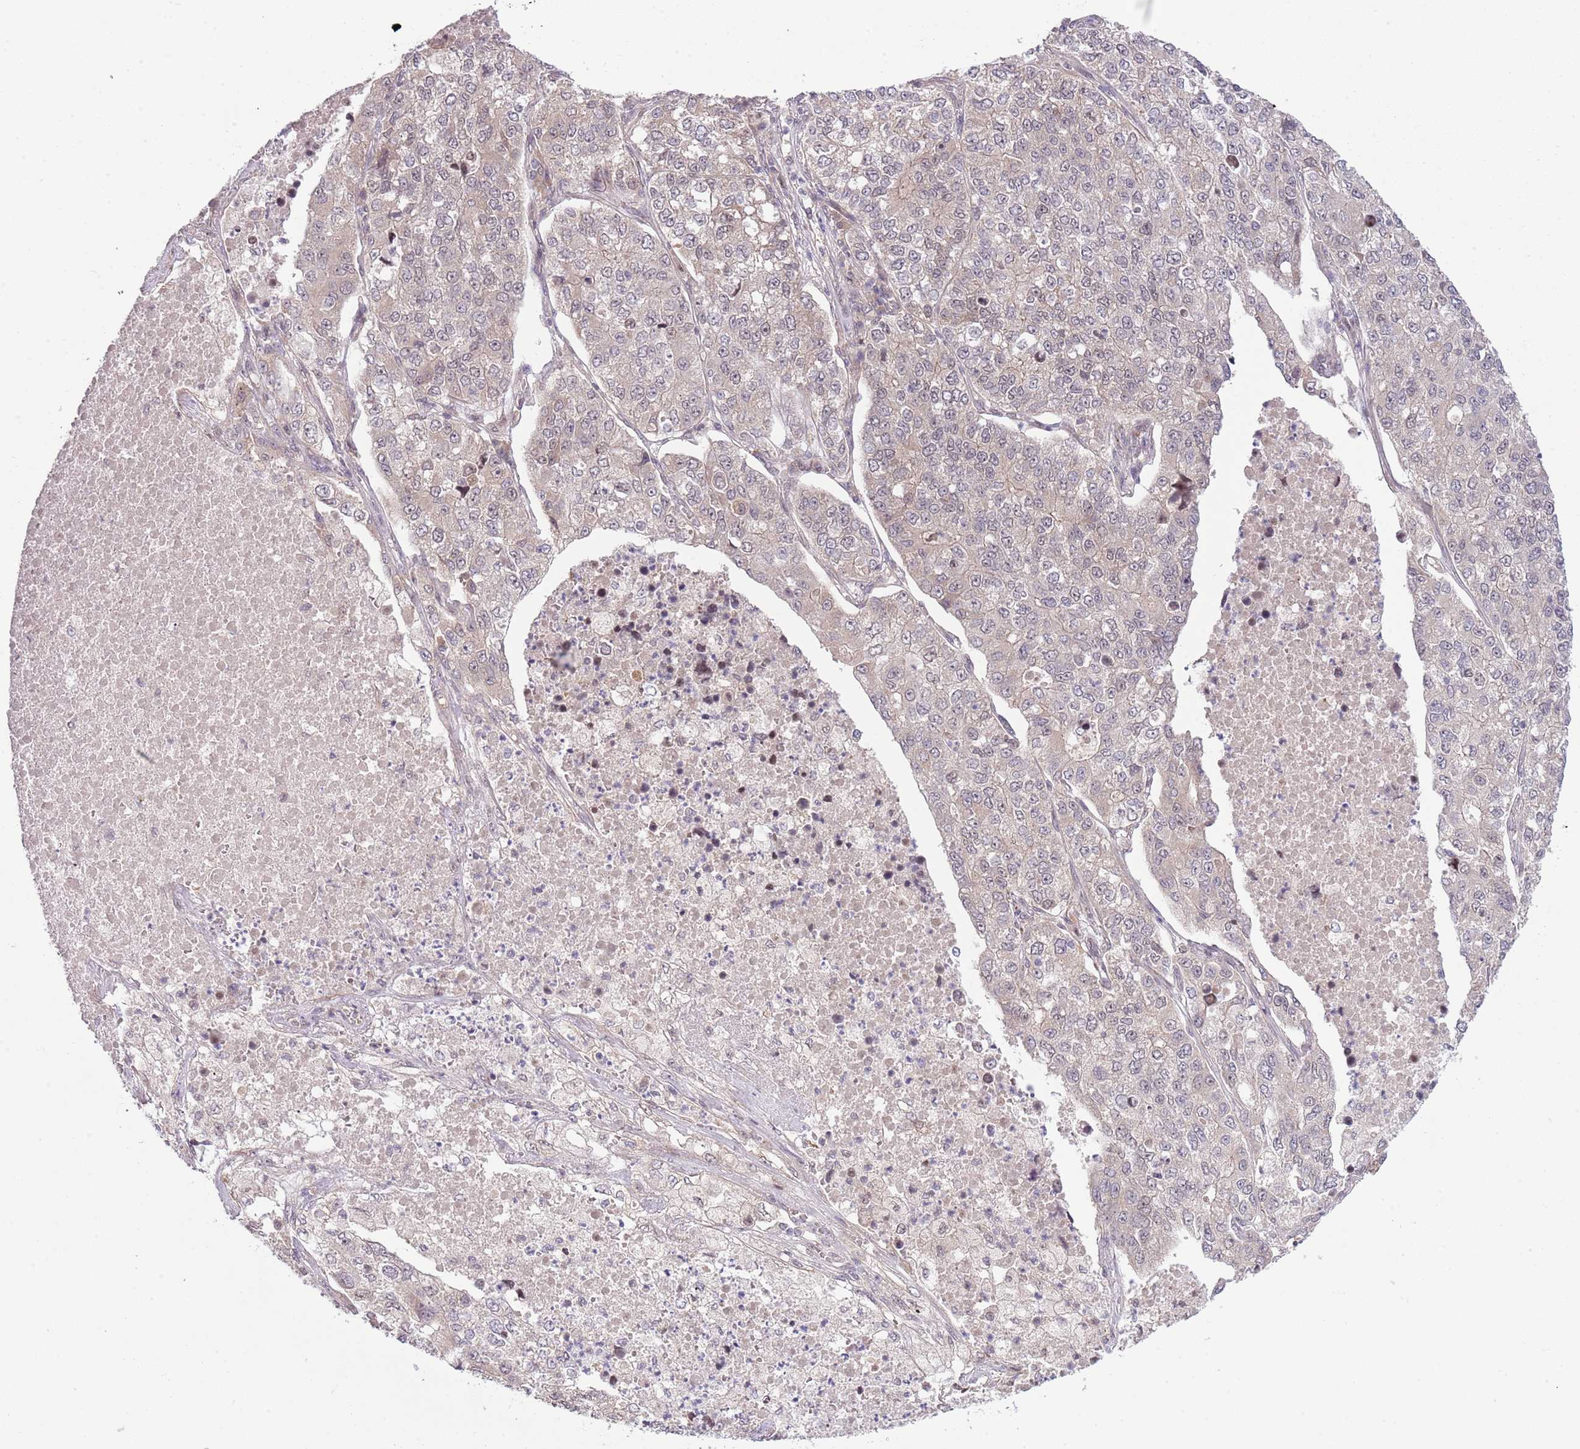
{"staining": {"intensity": "negative", "quantity": "none", "location": "none"}, "tissue": "lung cancer", "cell_type": "Tumor cells", "image_type": "cancer", "snomed": [{"axis": "morphology", "description": "Adenocarcinoma, NOS"}, {"axis": "topography", "description": "Lung"}], "caption": "The histopathology image reveals no staining of tumor cells in lung adenocarcinoma. Nuclei are stained in blue.", "gene": "CHD1", "patient": {"sex": "male", "age": 49}}